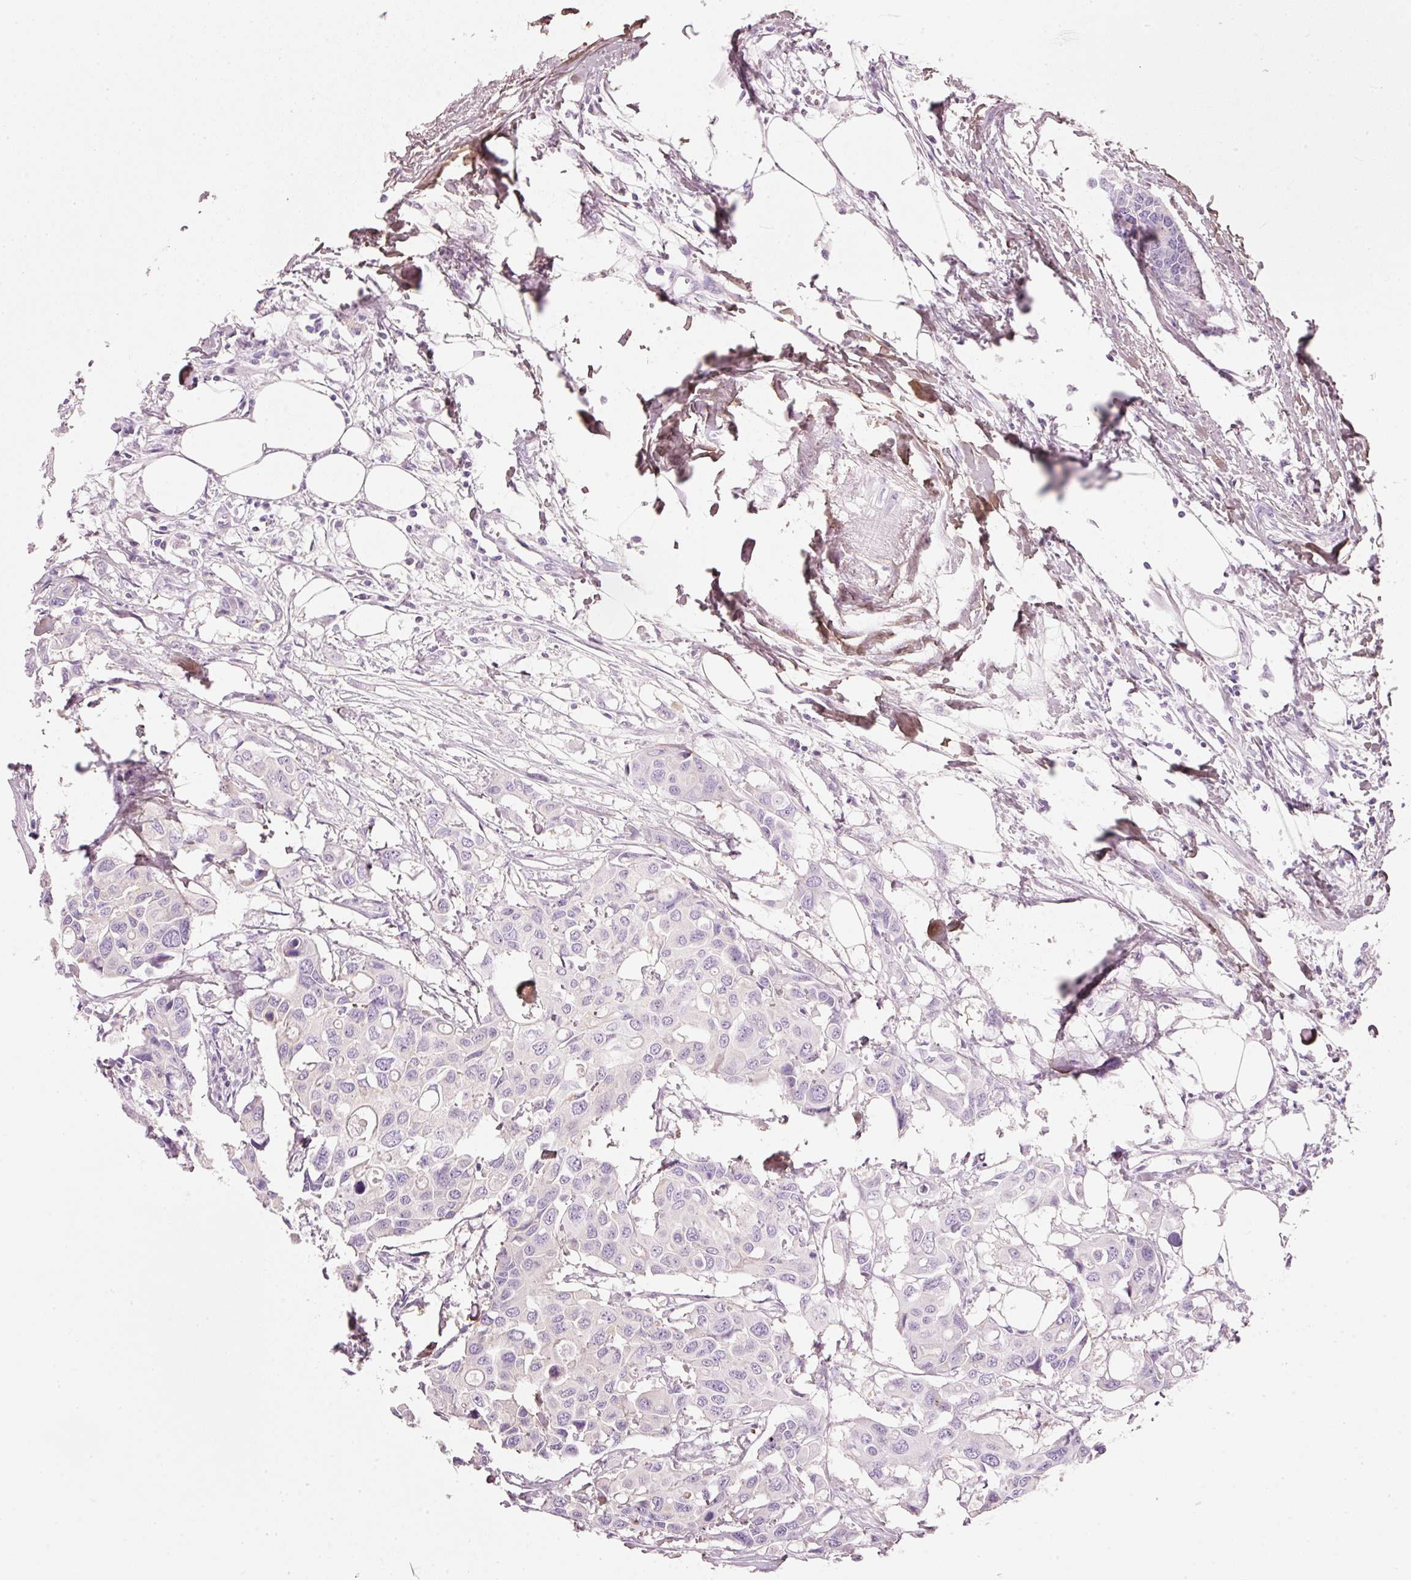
{"staining": {"intensity": "negative", "quantity": "none", "location": "none"}, "tissue": "colorectal cancer", "cell_type": "Tumor cells", "image_type": "cancer", "snomed": [{"axis": "morphology", "description": "Adenocarcinoma, NOS"}, {"axis": "topography", "description": "Colon"}], "caption": "Immunohistochemical staining of human colorectal cancer (adenocarcinoma) demonstrates no significant expression in tumor cells.", "gene": "PDXDC1", "patient": {"sex": "male", "age": 77}}